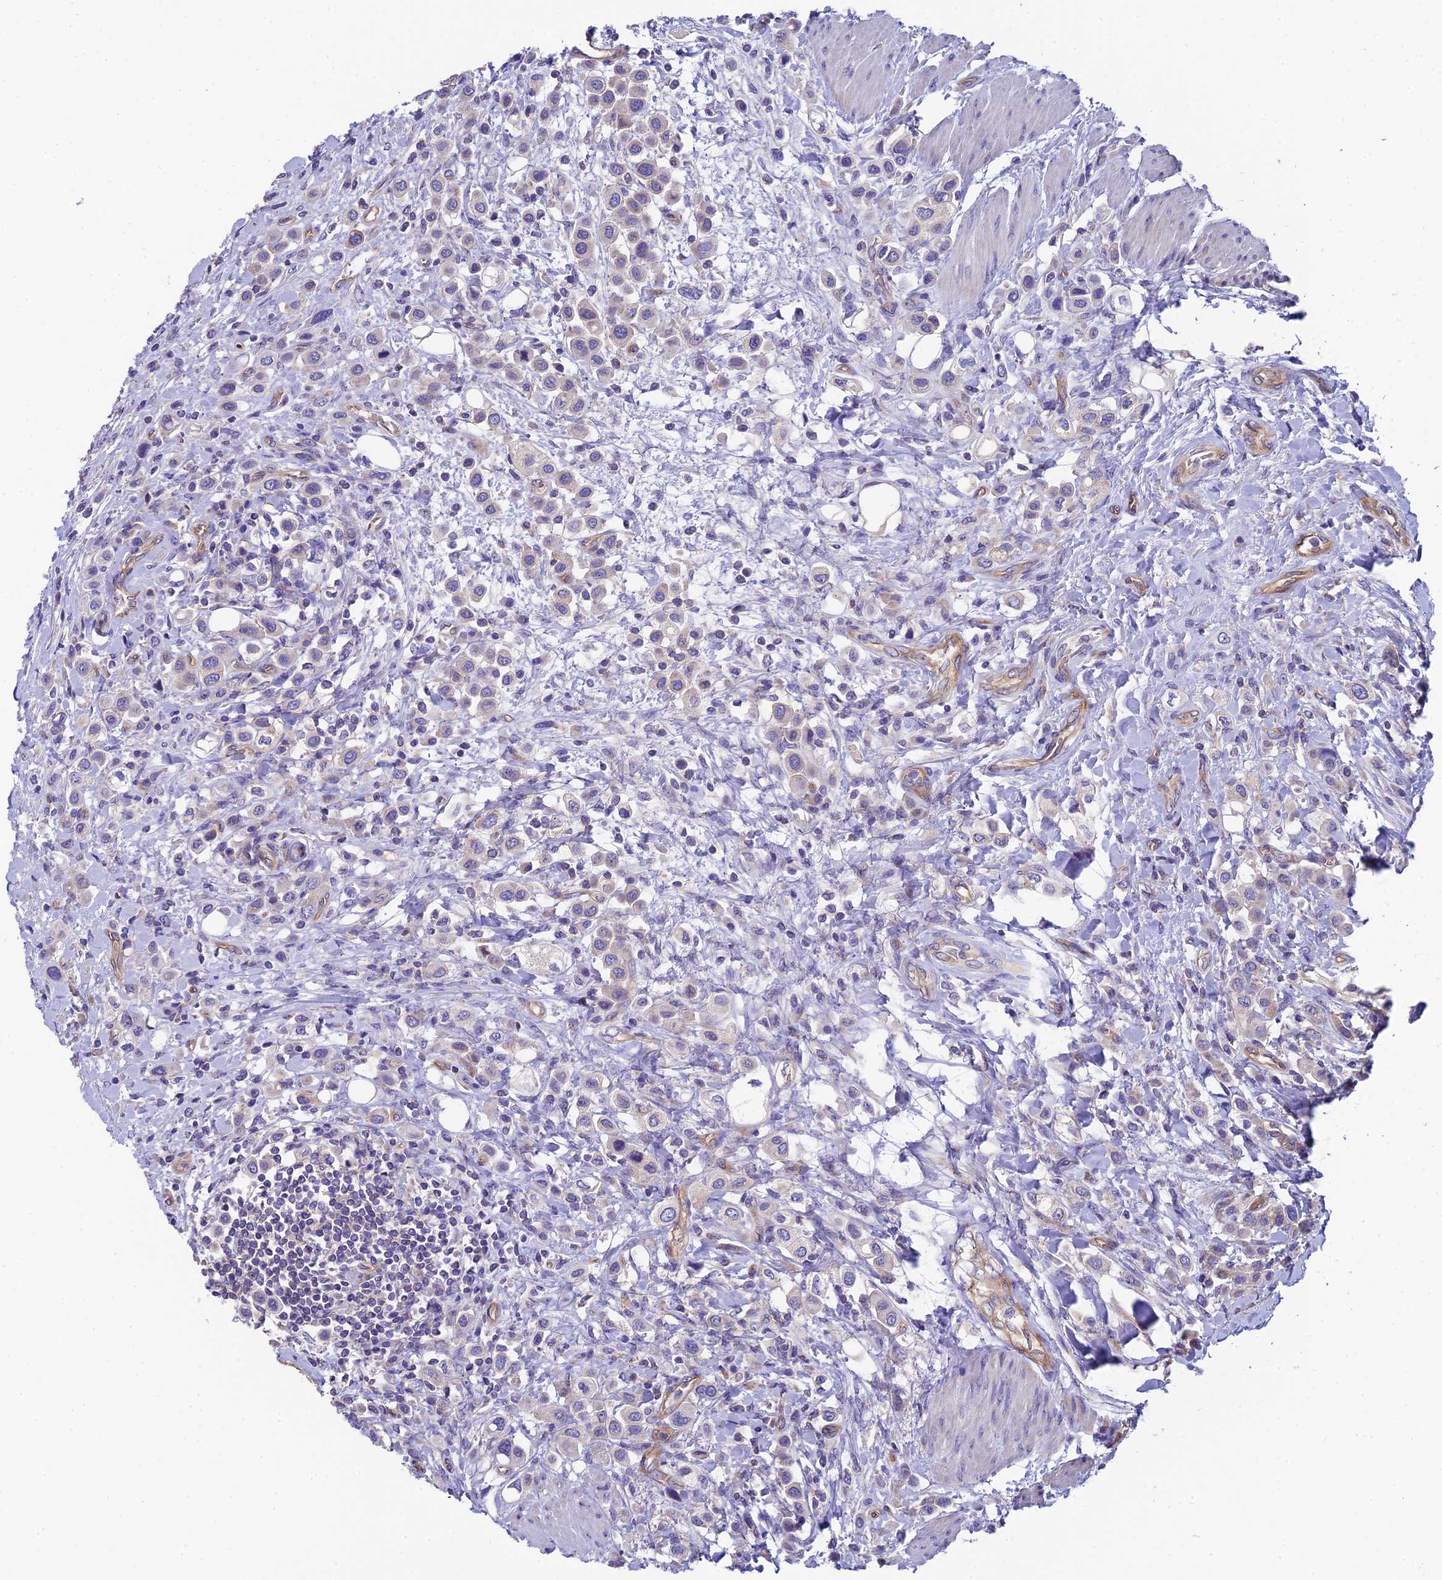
{"staining": {"intensity": "negative", "quantity": "none", "location": "none"}, "tissue": "urothelial cancer", "cell_type": "Tumor cells", "image_type": "cancer", "snomed": [{"axis": "morphology", "description": "Urothelial carcinoma, High grade"}, {"axis": "topography", "description": "Urinary bladder"}], "caption": "Tumor cells show no significant protein positivity in urothelial cancer.", "gene": "PPFIA3", "patient": {"sex": "male", "age": 50}}